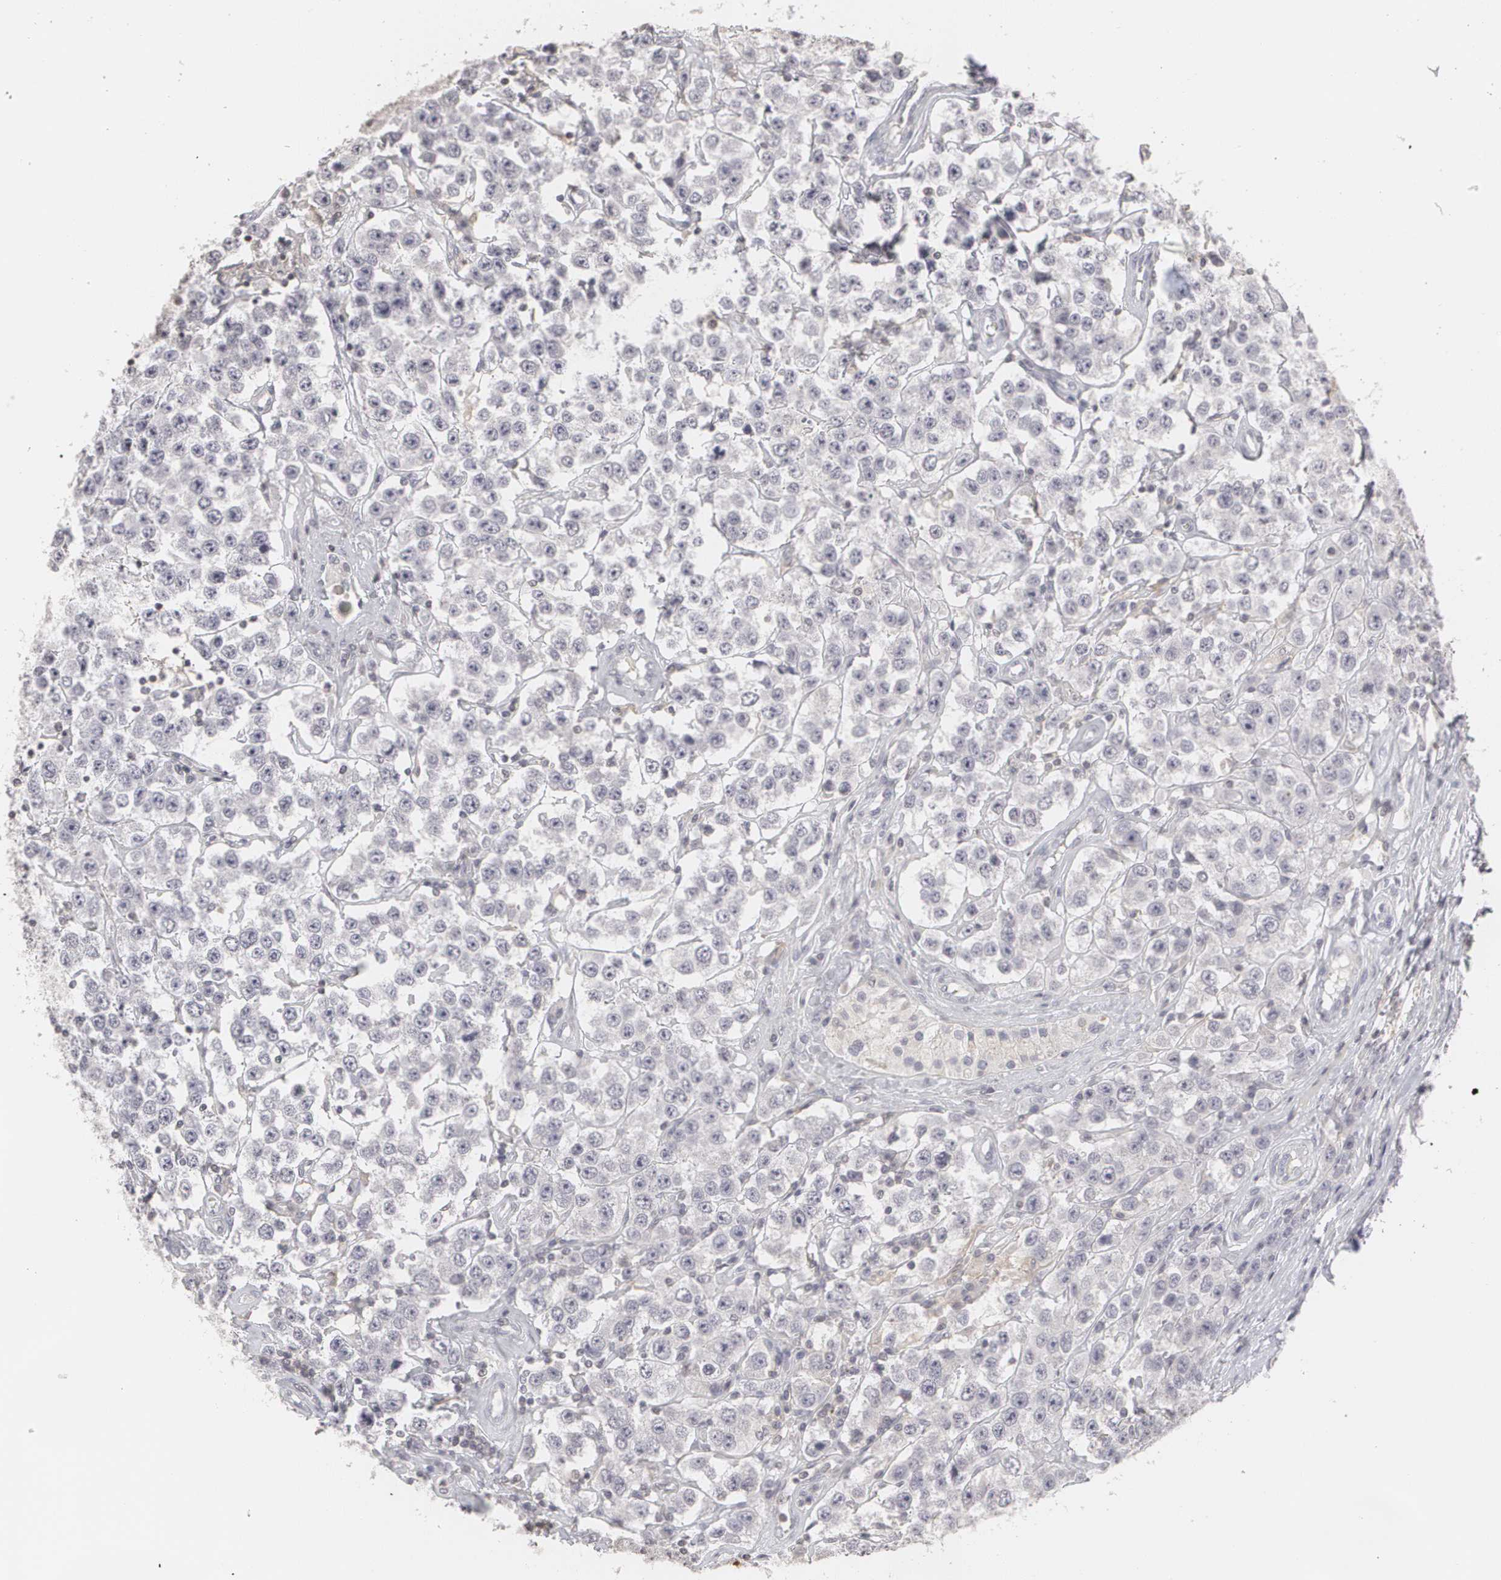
{"staining": {"intensity": "negative", "quantity": "none", "location": "none"}, "tissue": "testis cancer", "cell_type": "Tumor cells", "image_type": "cancer", "snomed": [{"axis": "morphology", "description": "Seminoma, NOS"}, {"axis": "topography", "description": "Testis"}], "caption": "Testis cancer (seminoma) stained for a protein using IHC shows no staining tumor cells.", "gene": "CLDN2", "patient": {"sex": "male", "age": 52}}